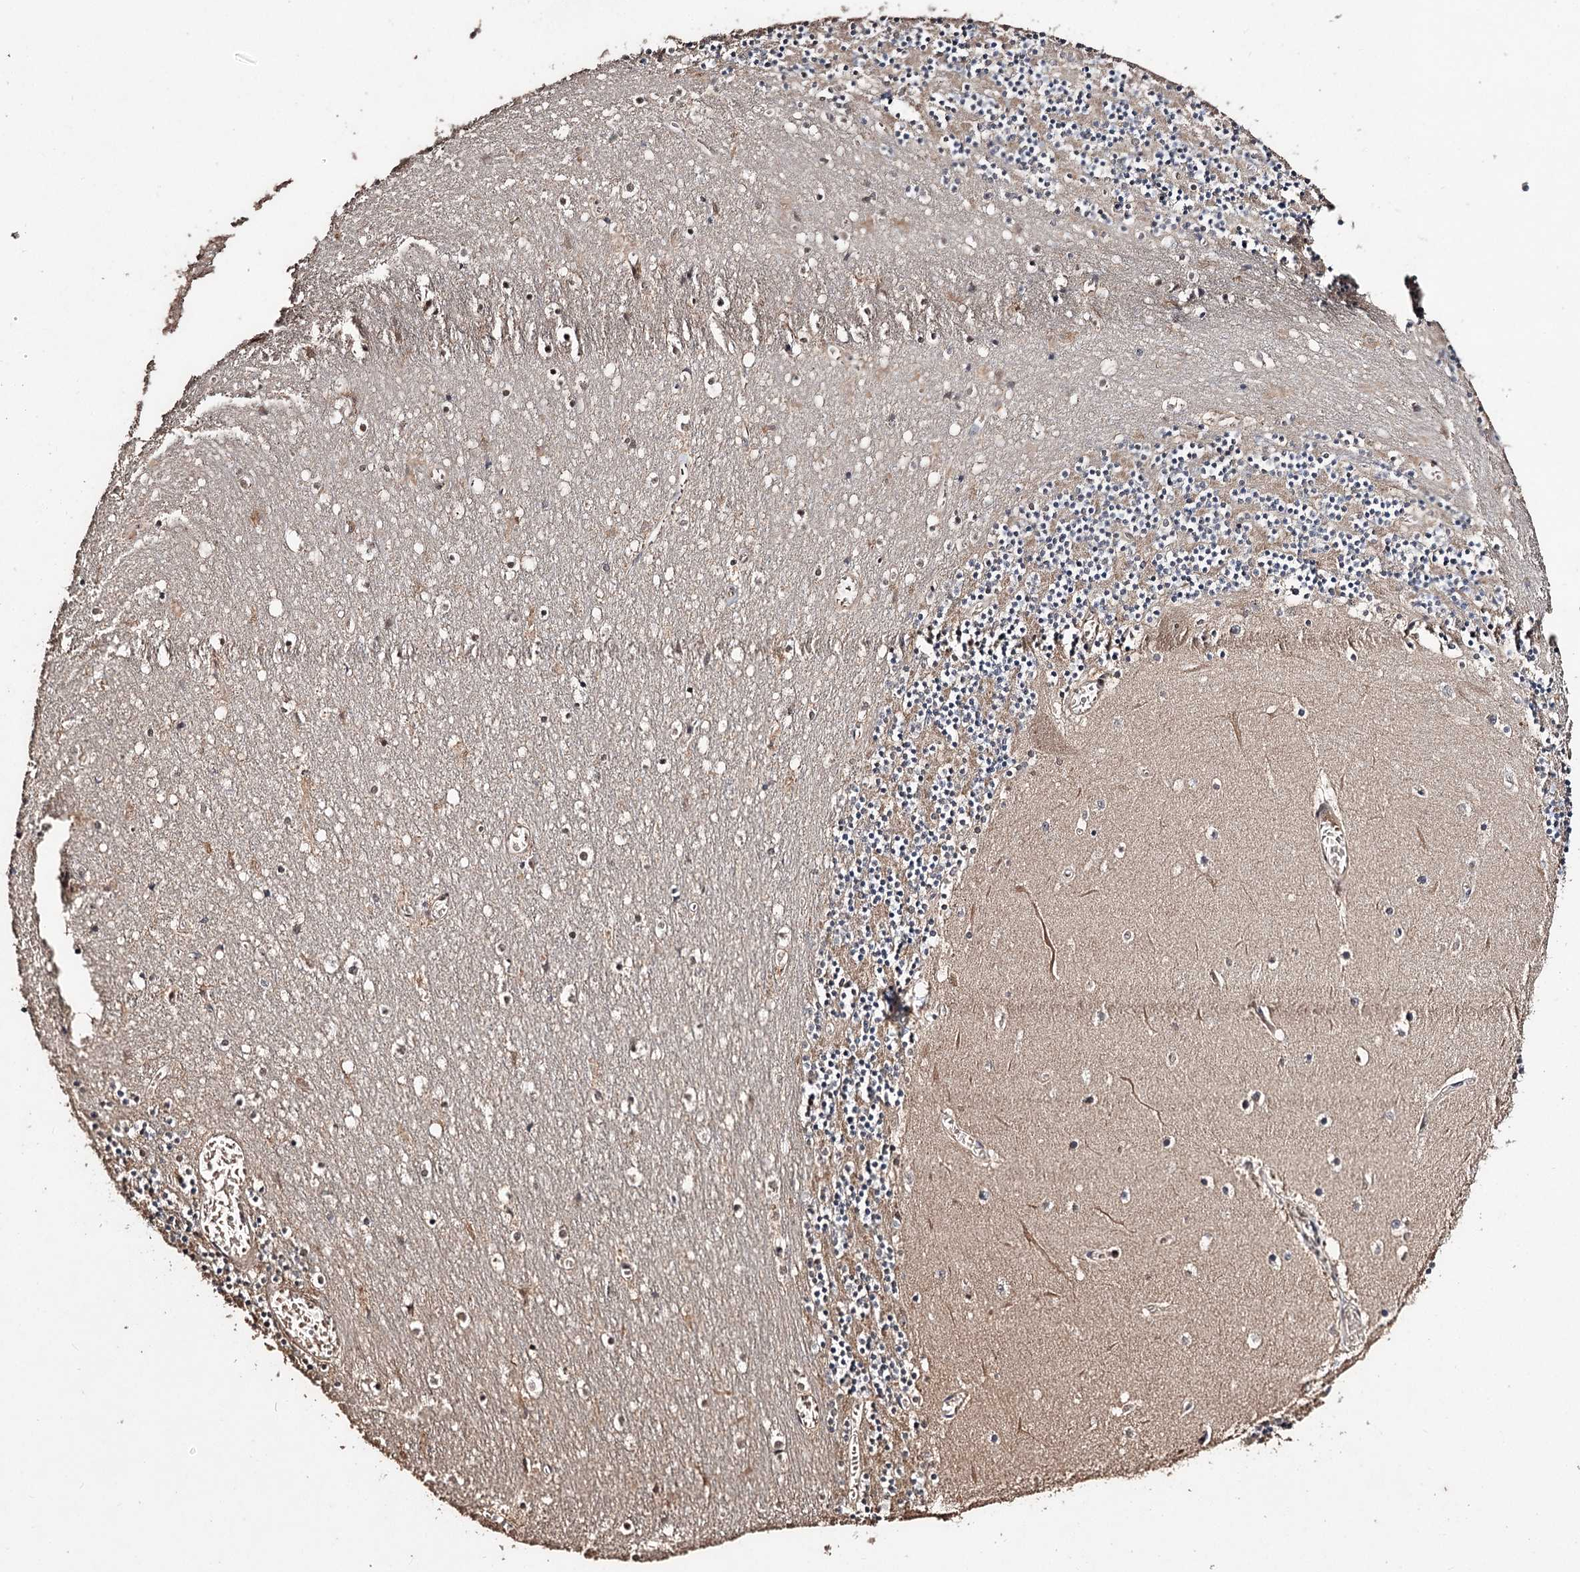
{"staining": {"intensity": "moderate", "quantity": "<25%", "location": "cytoplasmic/membranous,nuclear"}, "tissue": "cerebellum", "cell_type": "Cells in granular layer", "image_type": "normal", "snomed": [{"axis": "morphology", "description": "Normal tissue, NOS"}, {"axis": "topography", "description": "Cerebellum"}], "caption": "This is an image of immunohistochemistry staining of unremarkable cerebellum, which shows moderate expression in the cytoplasmic/membranous,nuclear of cells in granular layer.", "gene": "MKNK2", "patient": {"sex": "female", "age": 28}}